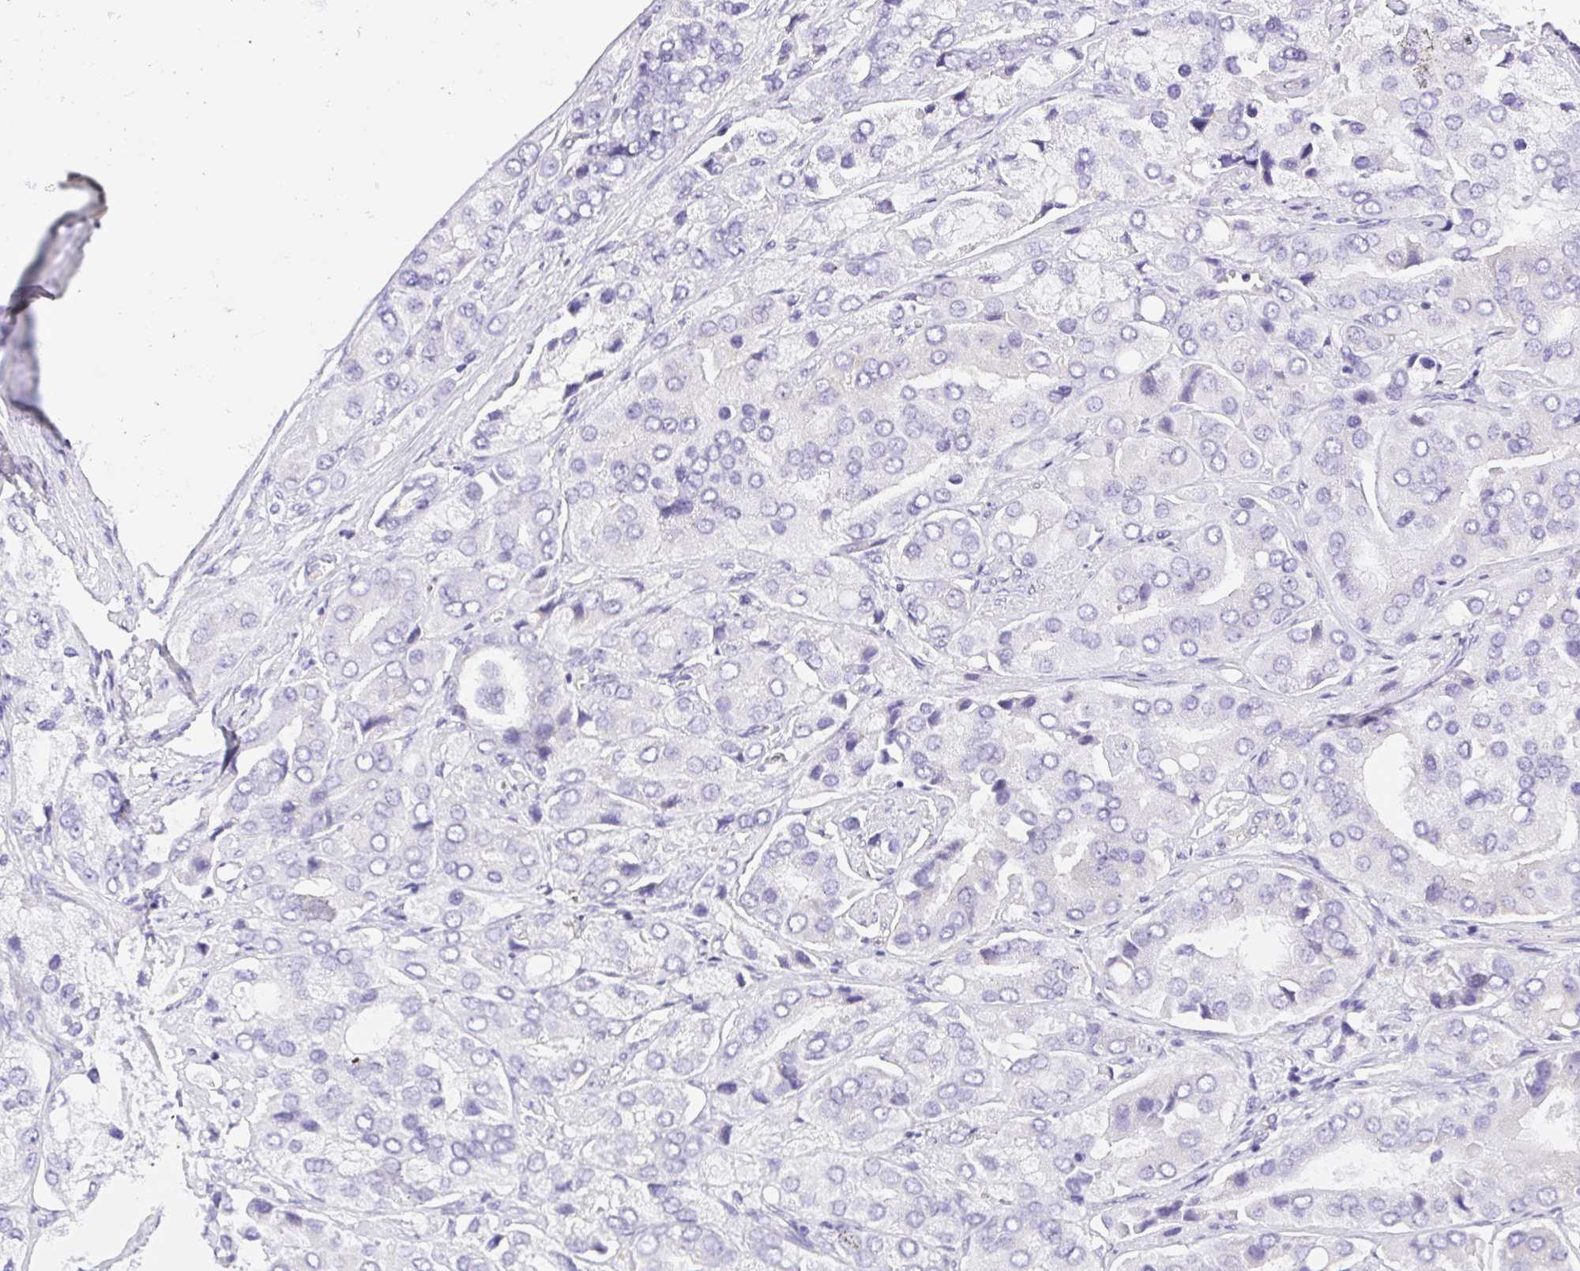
{"staining": {"intensity": "negative", "quantity": "none", "location": "none"}, "tissue": "prostate cancer", "cell_type": "Tumor cells", "image_type": "cancer", "snomed": [{"axis": "morphology", "description": "Adenocarcinoma, Low grade"}, {"axis": "topography", "description": "Prostate"}], "caption": "Tumor cells show no significant protein expression in prostate low-grade adenocarcinoma.", "gene": "PLPPR3", "patient": {"sex": "male", "age": 69}}